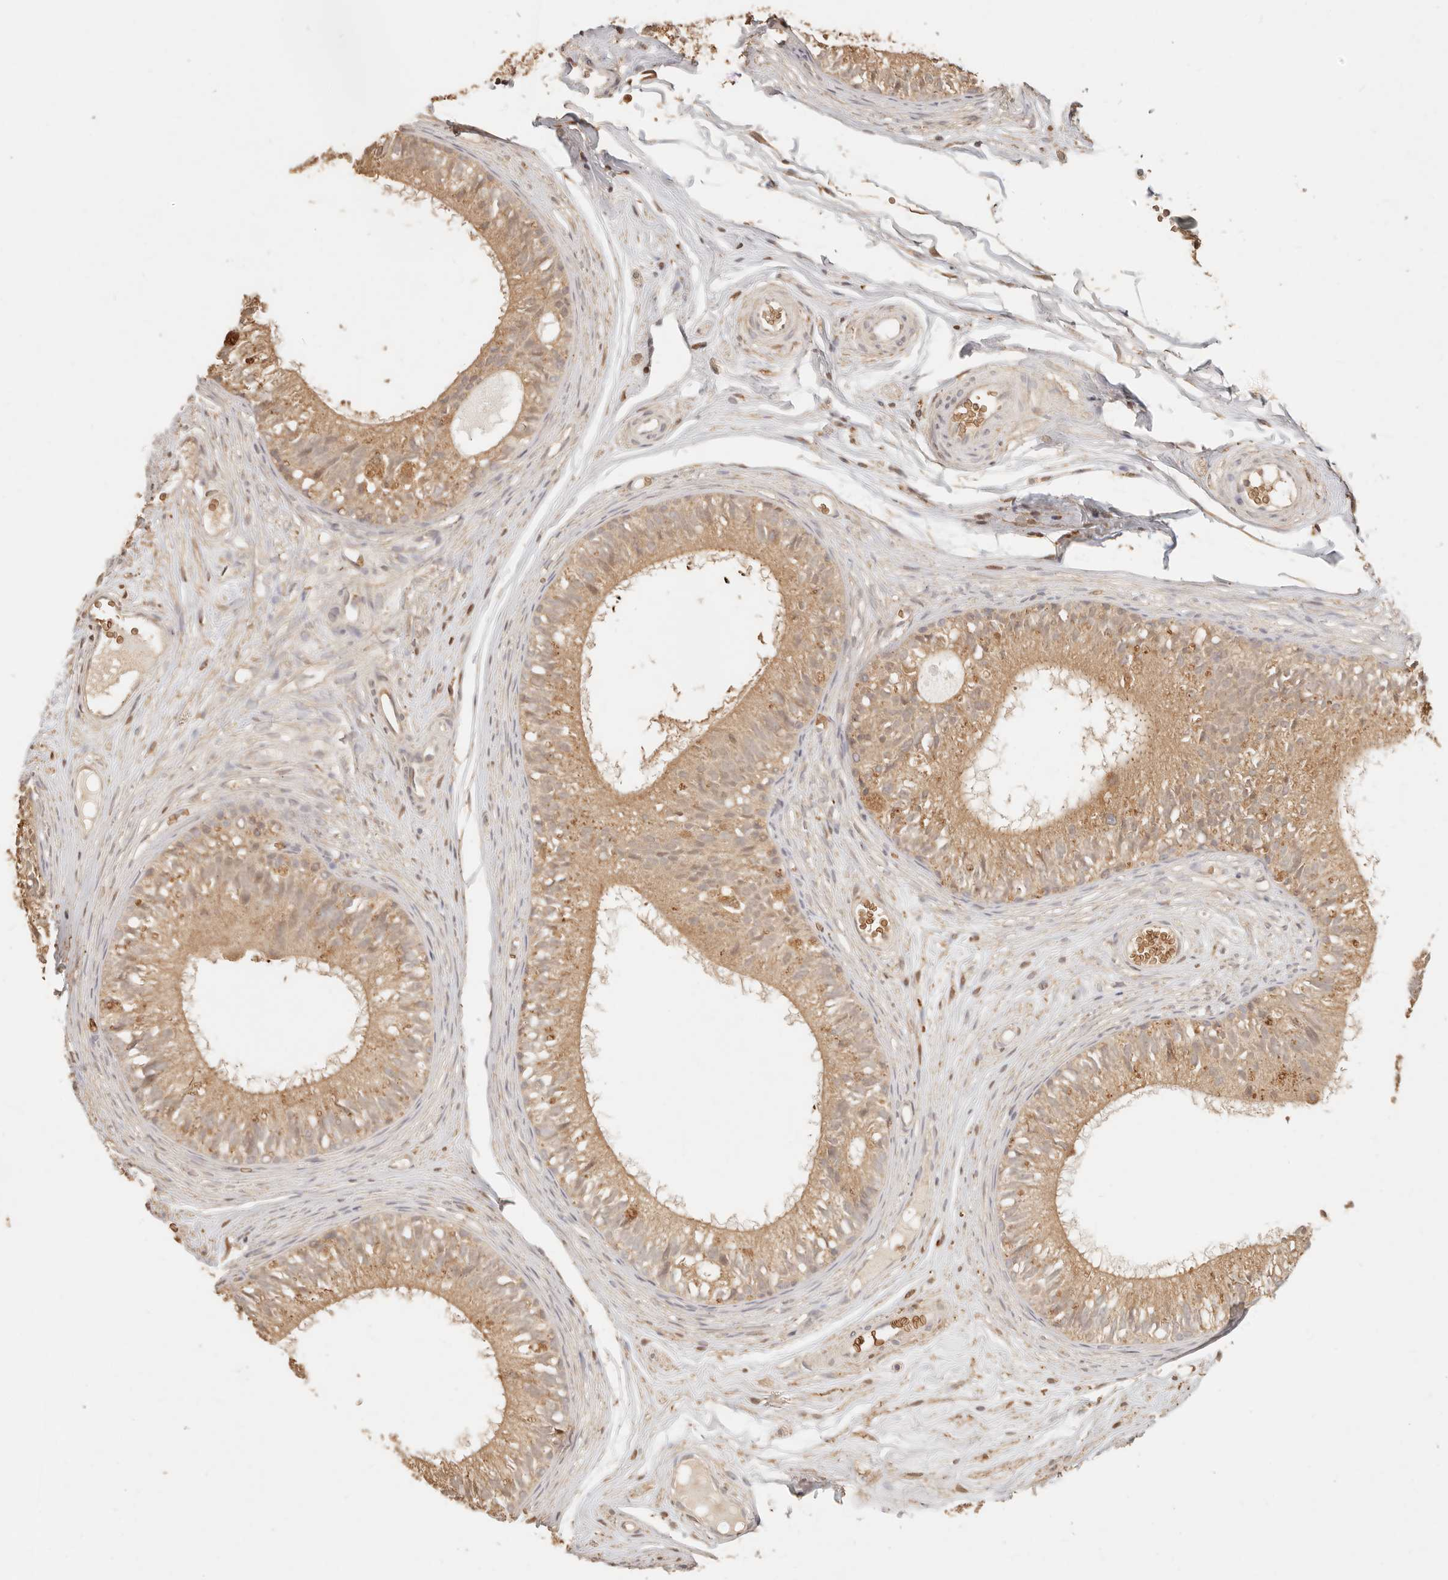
{"staining": {"intensity": "moderate", "quantity": ">75%", "location": "cytoplasmic/membranous,nuclear"}, "tissue": "epididymis", "cell_type": "Glandular cells", "image_type": "normal", "snomed": [{"axis": "morphology", "description": "Normal tissue, NOS"}, {"axis": "morphology", "description": "Seminoma in situ"}, {"axis": "topography", "description": "Testis"}, {"axis": "topography", "description": "Epididymis"}], "caption": "Epididymis was stained to show a protein in brown. There is medium levels of moderate cytoplasmic/membranous,nuclear positivity in about >75% of glandular cells. The staining was performed using DAB (3,3'-diaminobenzidine) to visualize the protein expression in brown, while the nuclei were stained in blue with hematoxylin (Magnification: 20x).", "gene": "INTS11", "patient": {"sex": "male", "age": 28}}